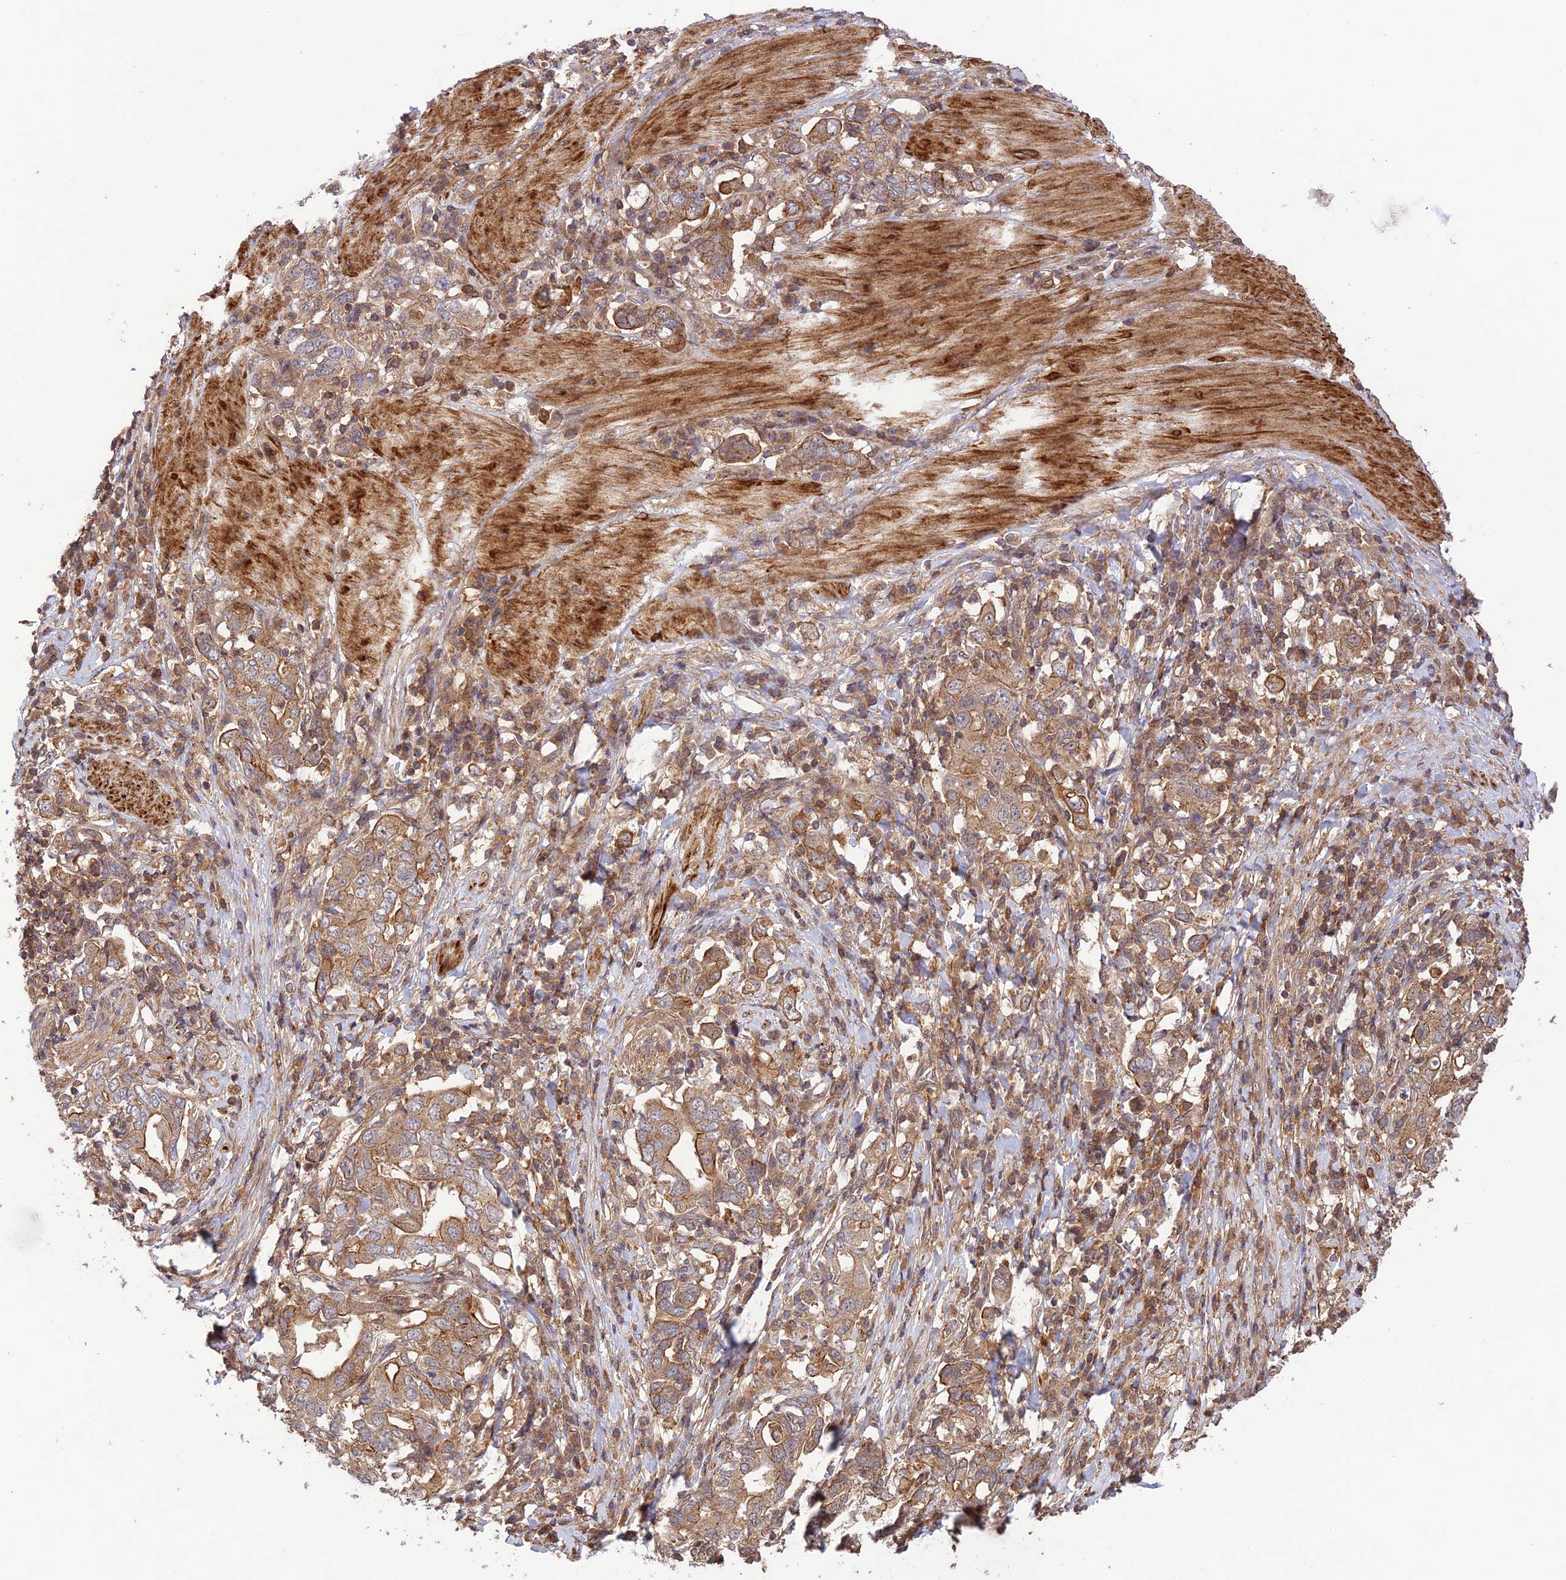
{"staining": {"intensity": "moderate", "quantity": ">75%", "location": "cytoplasmic/membranous"}, "tissue": "stomach cancer", "cell_type": "Tumor cells", "image_type": "cancer", "snomed": [{"axis": "morphology", "description": "Adenocarcinoma, NOS"}, {"axis": "topography", "description": "Stomach, upper"}, {"axis": "topography", "description": "Stomach"}], "caption": "A brown stain labels moderate cytoplasmic/membranous positivity of a protein in stomach adenocarcinoma tumor cells.", "gene": "FCHSD1", "patient": {"sex": "male", "age": 62}}